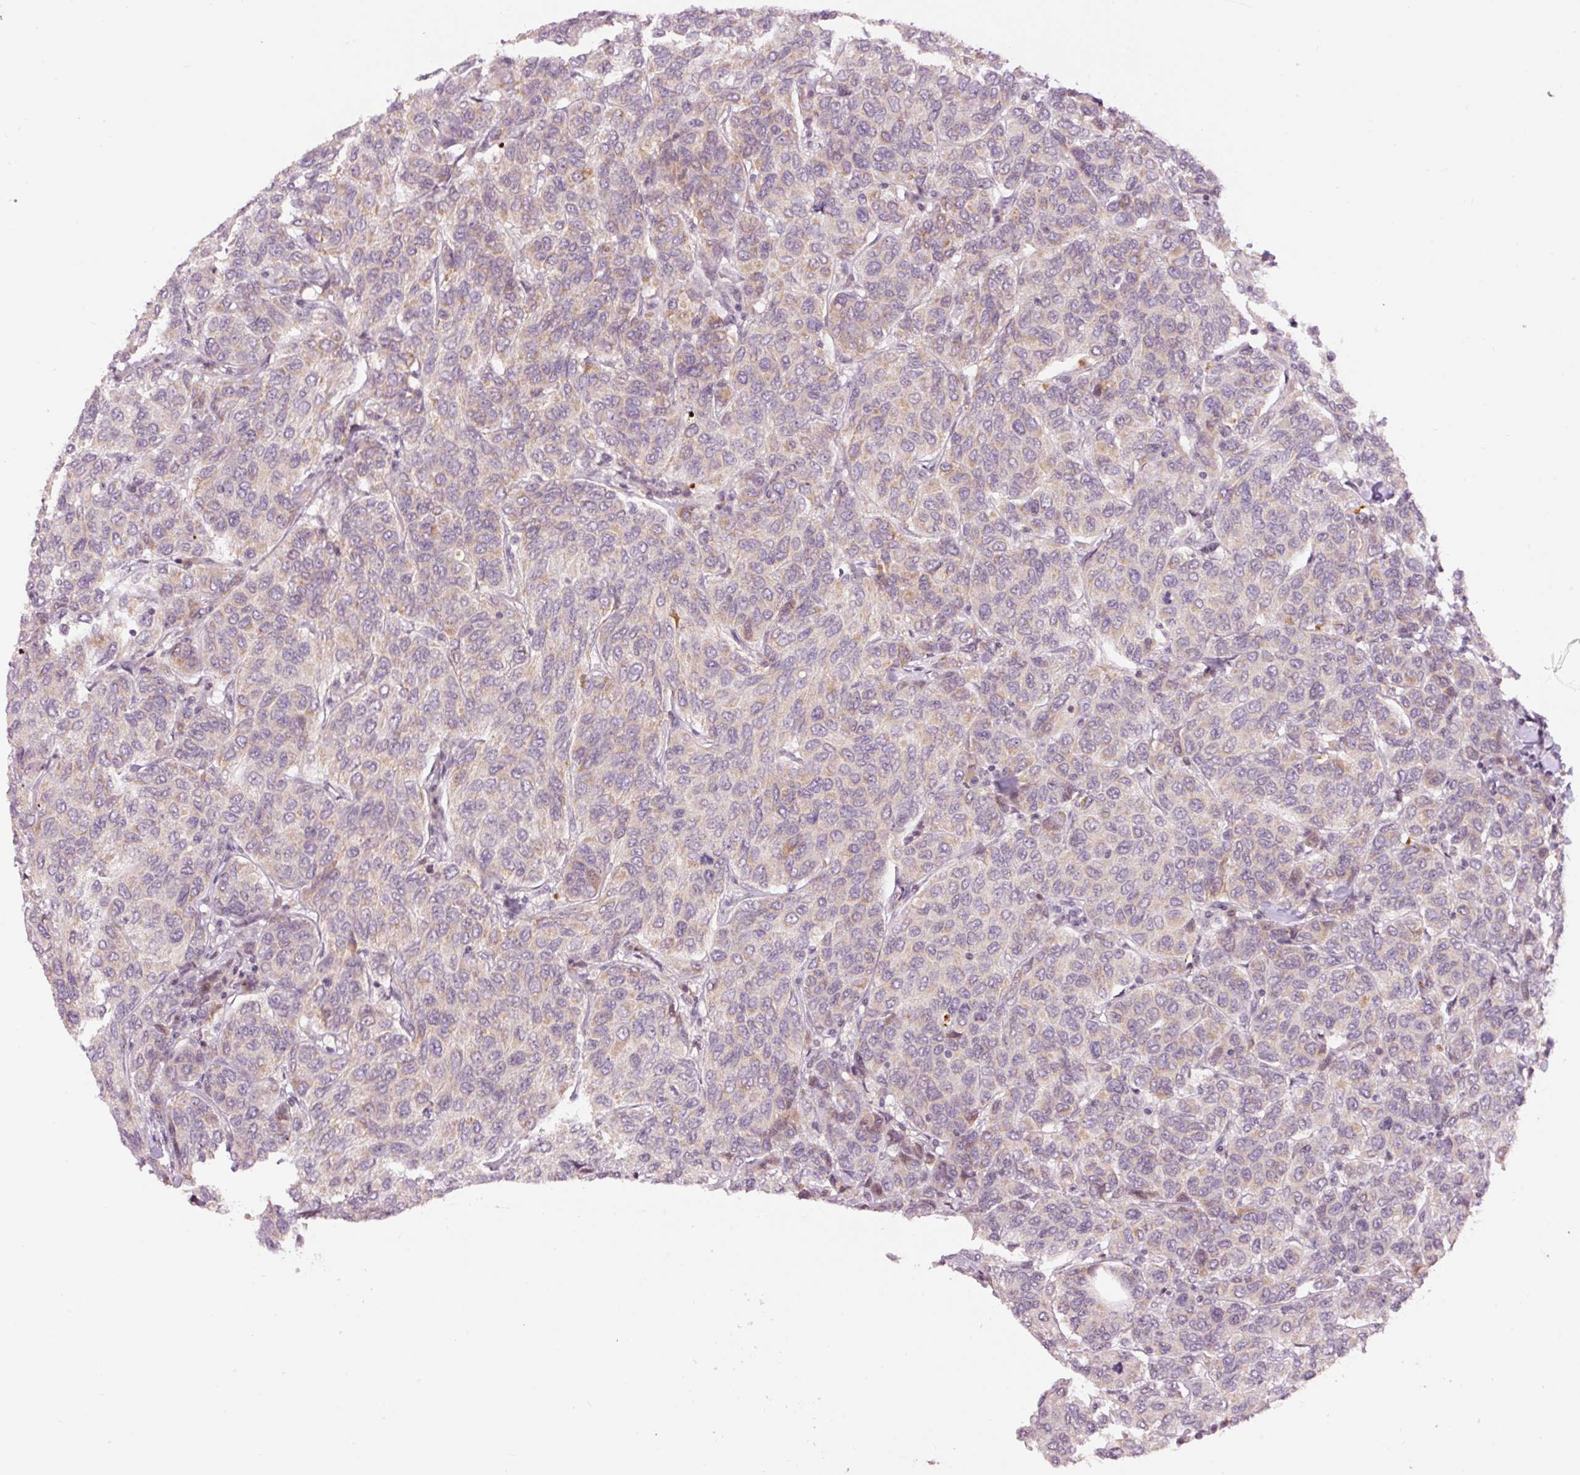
{"staining": {"intensity": "negative", "quantity": "none", "location": "none"}, "tissue": "breast cancer", "cell_type": "Tumor cells", "image_type": "cancer", "snomed": [{"axis": "morphology", "description": "Duct carcinoma"}, {"axis": "topography", "description": "Breast"}], "caption": "The micrograph reveals no significant staining in tumor cells of breast cancer. Brightfield microscopy of immunohistochemistry (IHC) stained with DAB (brown) and hematoxylin (blue), captured at high magnification.", "gene": "ABHD11", "patient": {"sex": "female", "age": 55}}